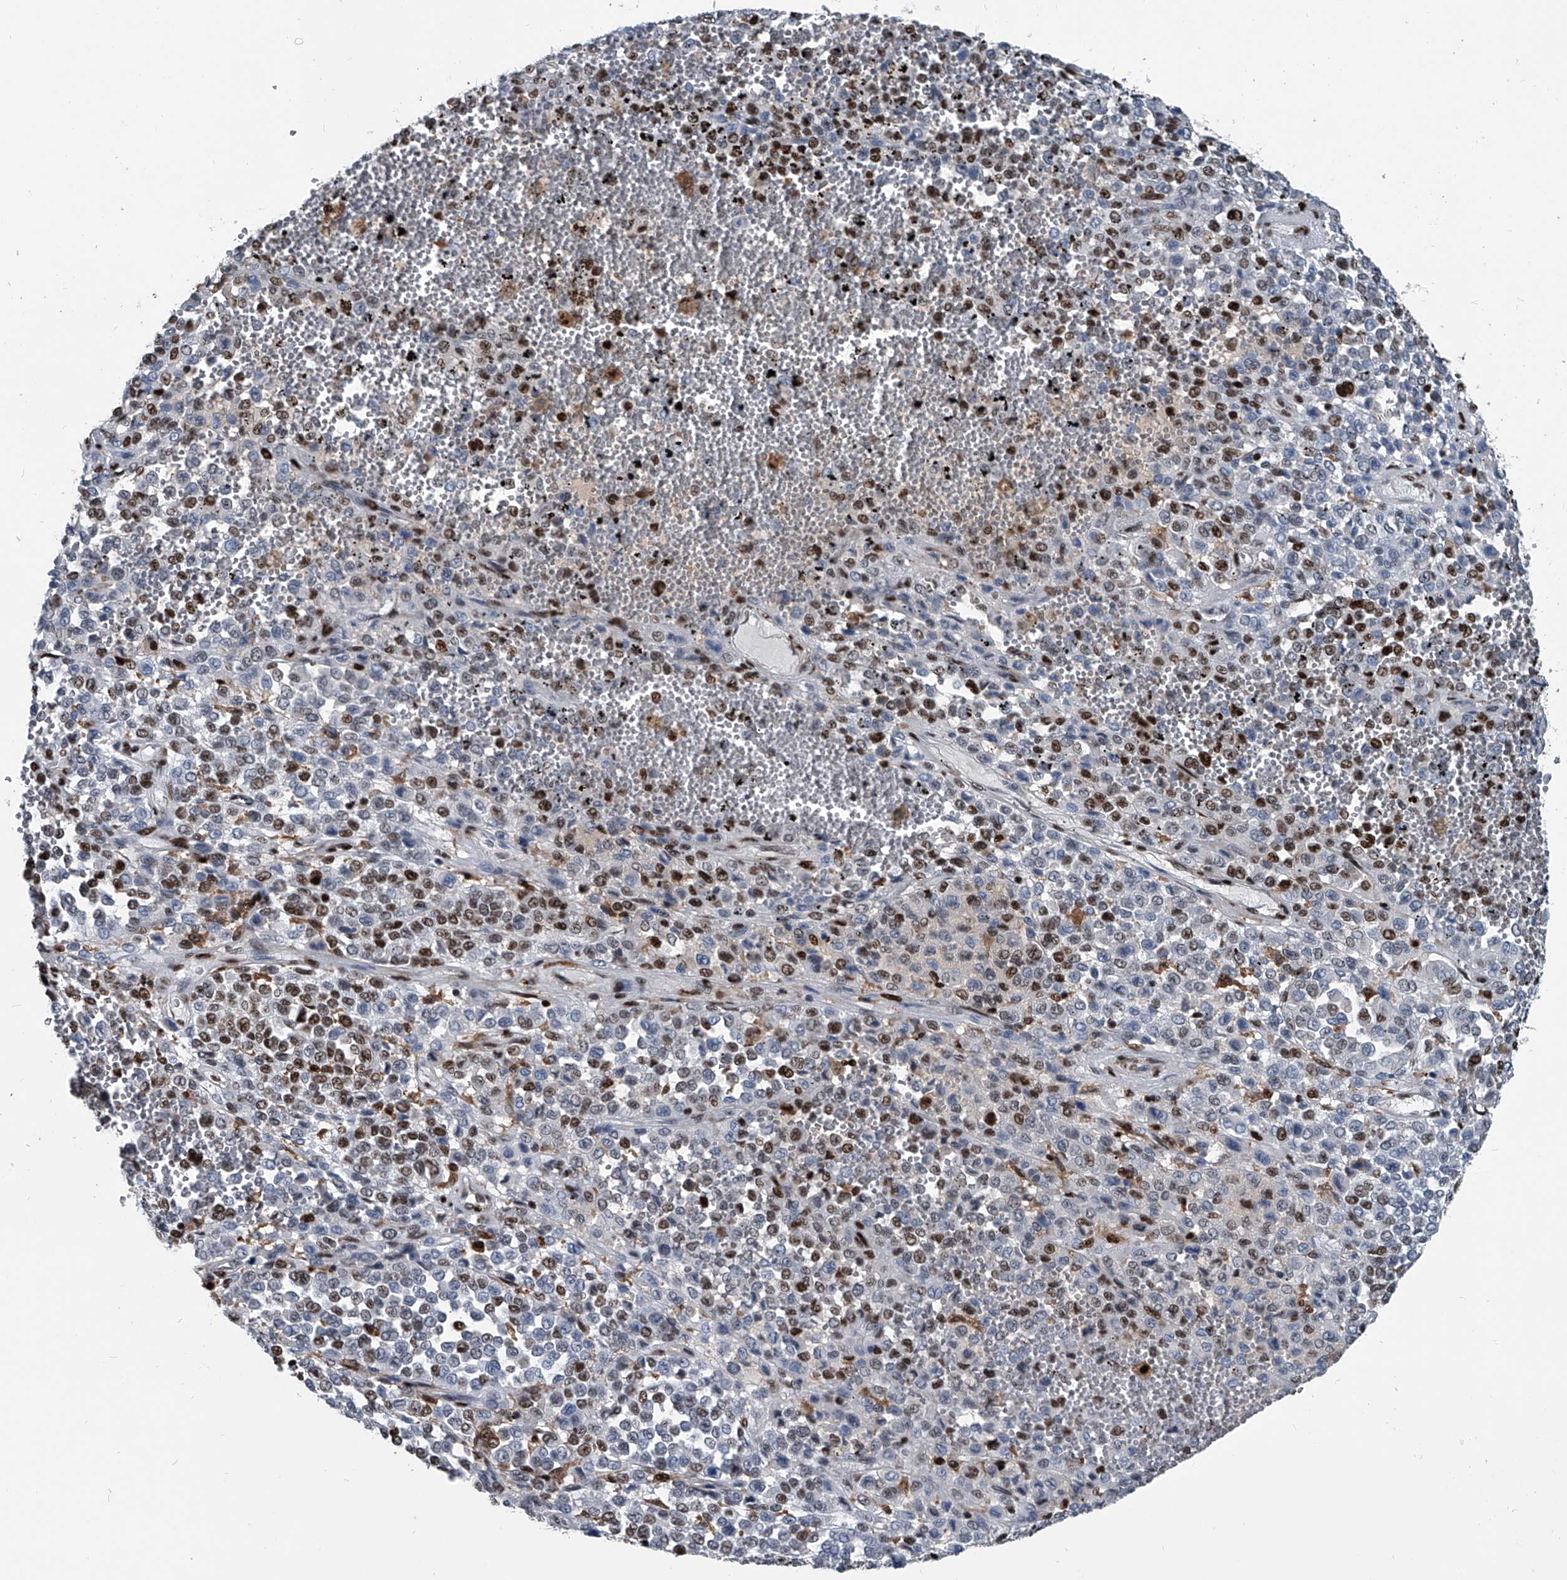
{"staining": {"intensity": "moderate", "quantity": "<25%", "location": "nuclear"}, "tissue": "melanoma", "cell_type": "Tumor cells", "image_type": "cancer", "snomed": [{"axis": "morphology", "description": "Malignant melanoma, Metastatic site"}, {"axis": "topography", "description": "Pancreas"}], "caption": "Melanoma stained with a brown dye reveals moderate nuclear positive expression in approximately <25% of tumor cells.", "gene": "FKBP5", "patient": {"sex": "female", "age": 30}}